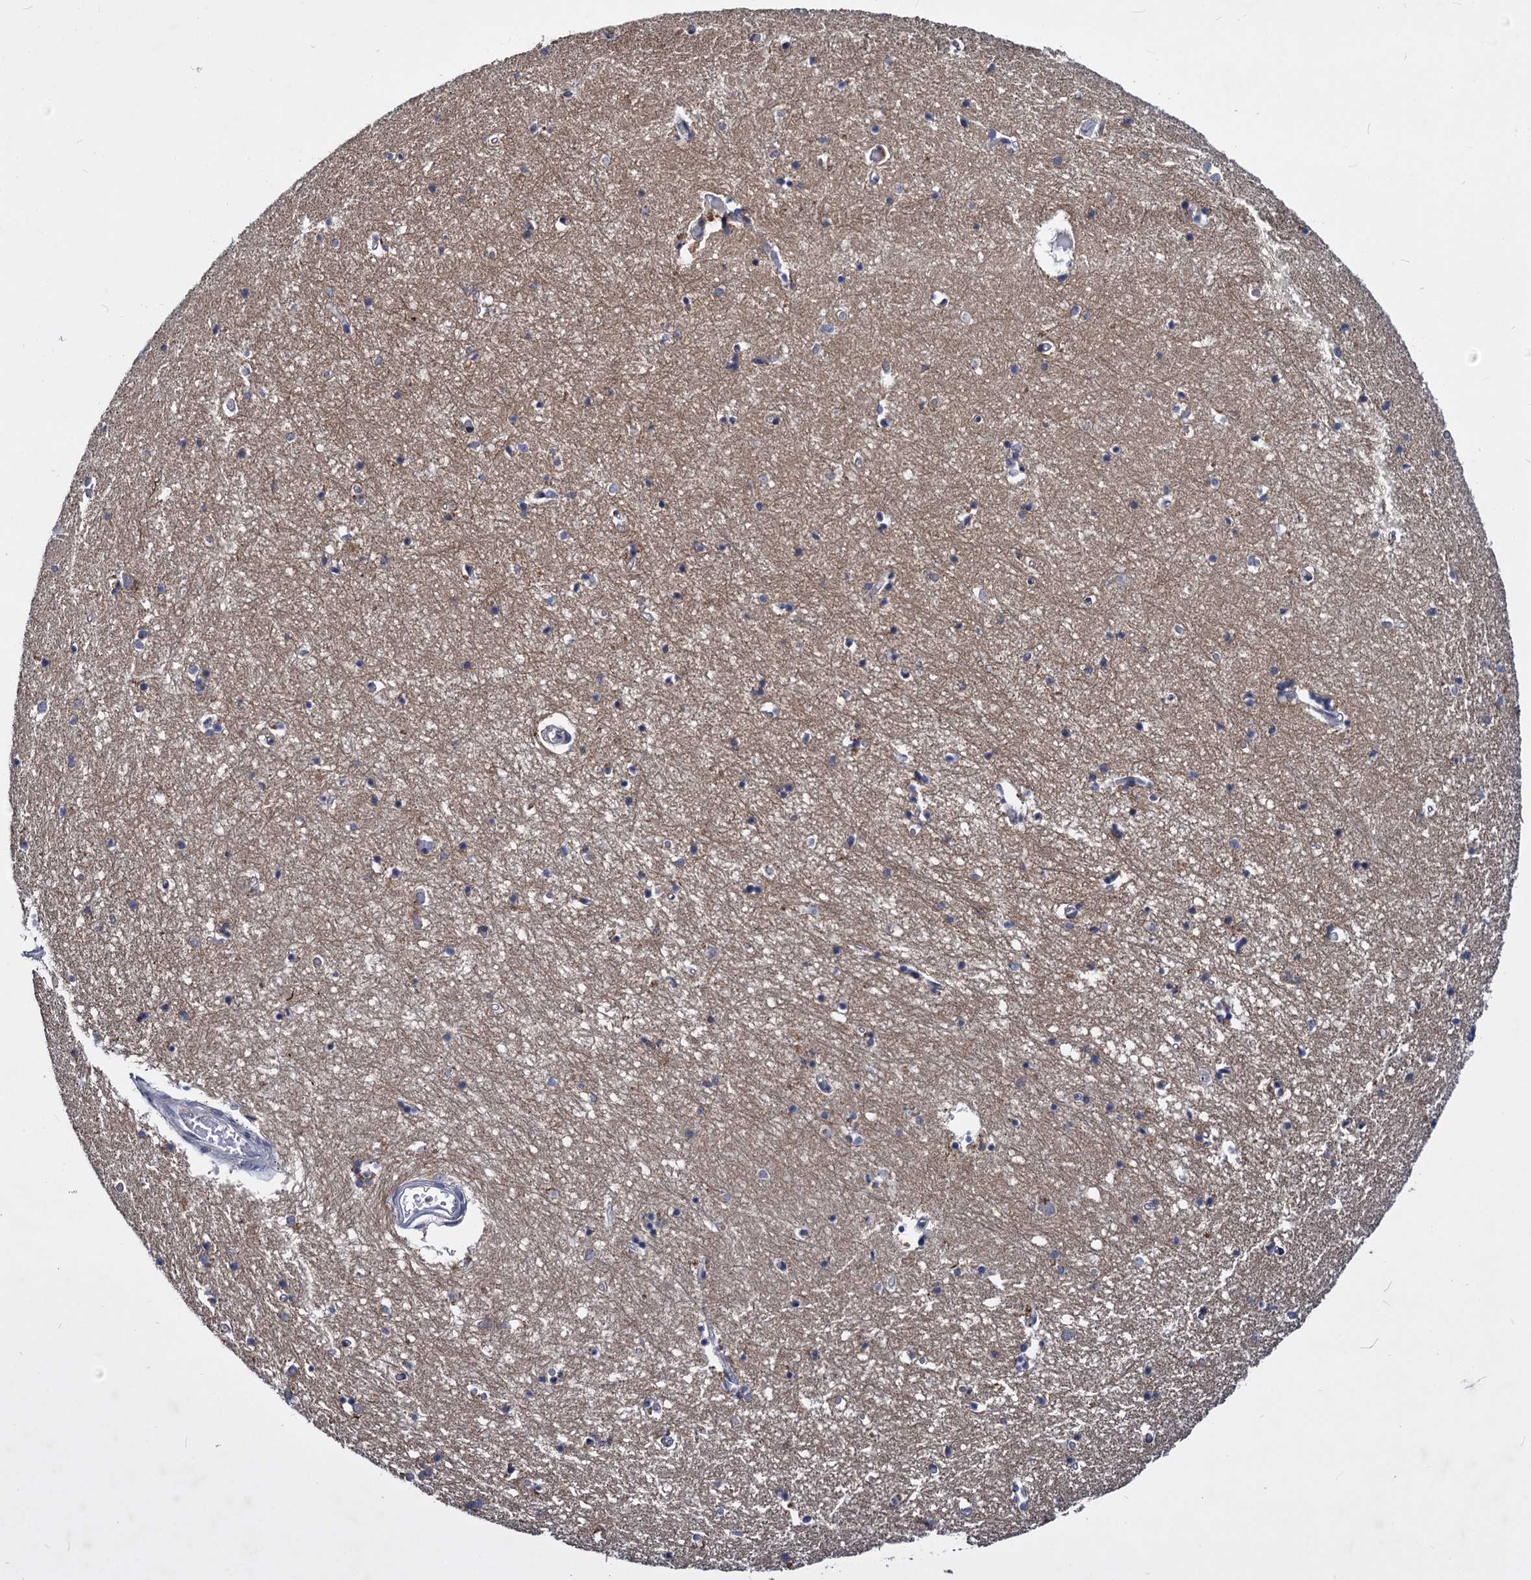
{"staining": {"intensity": "negative", "quantity": "none", "location": "none"}, "tissue": "hippocampus", "cell_type": "Glial cells", "image_type": "normal", "snomed": [{"axis": "morphology", "description": "Normal tissue, NOS"}, {"axis": "topography", "description": "Hippocampus"}], "caption": "Photomicrograph shows no protein staining in glial cells of unremarkable hippocampus. The staining is performed using DAB brown chromogen with nuclei counter-stained in using hematoxylin.", "gene": "C11orf86", "patient": {"sex": "male", "age": 70}}